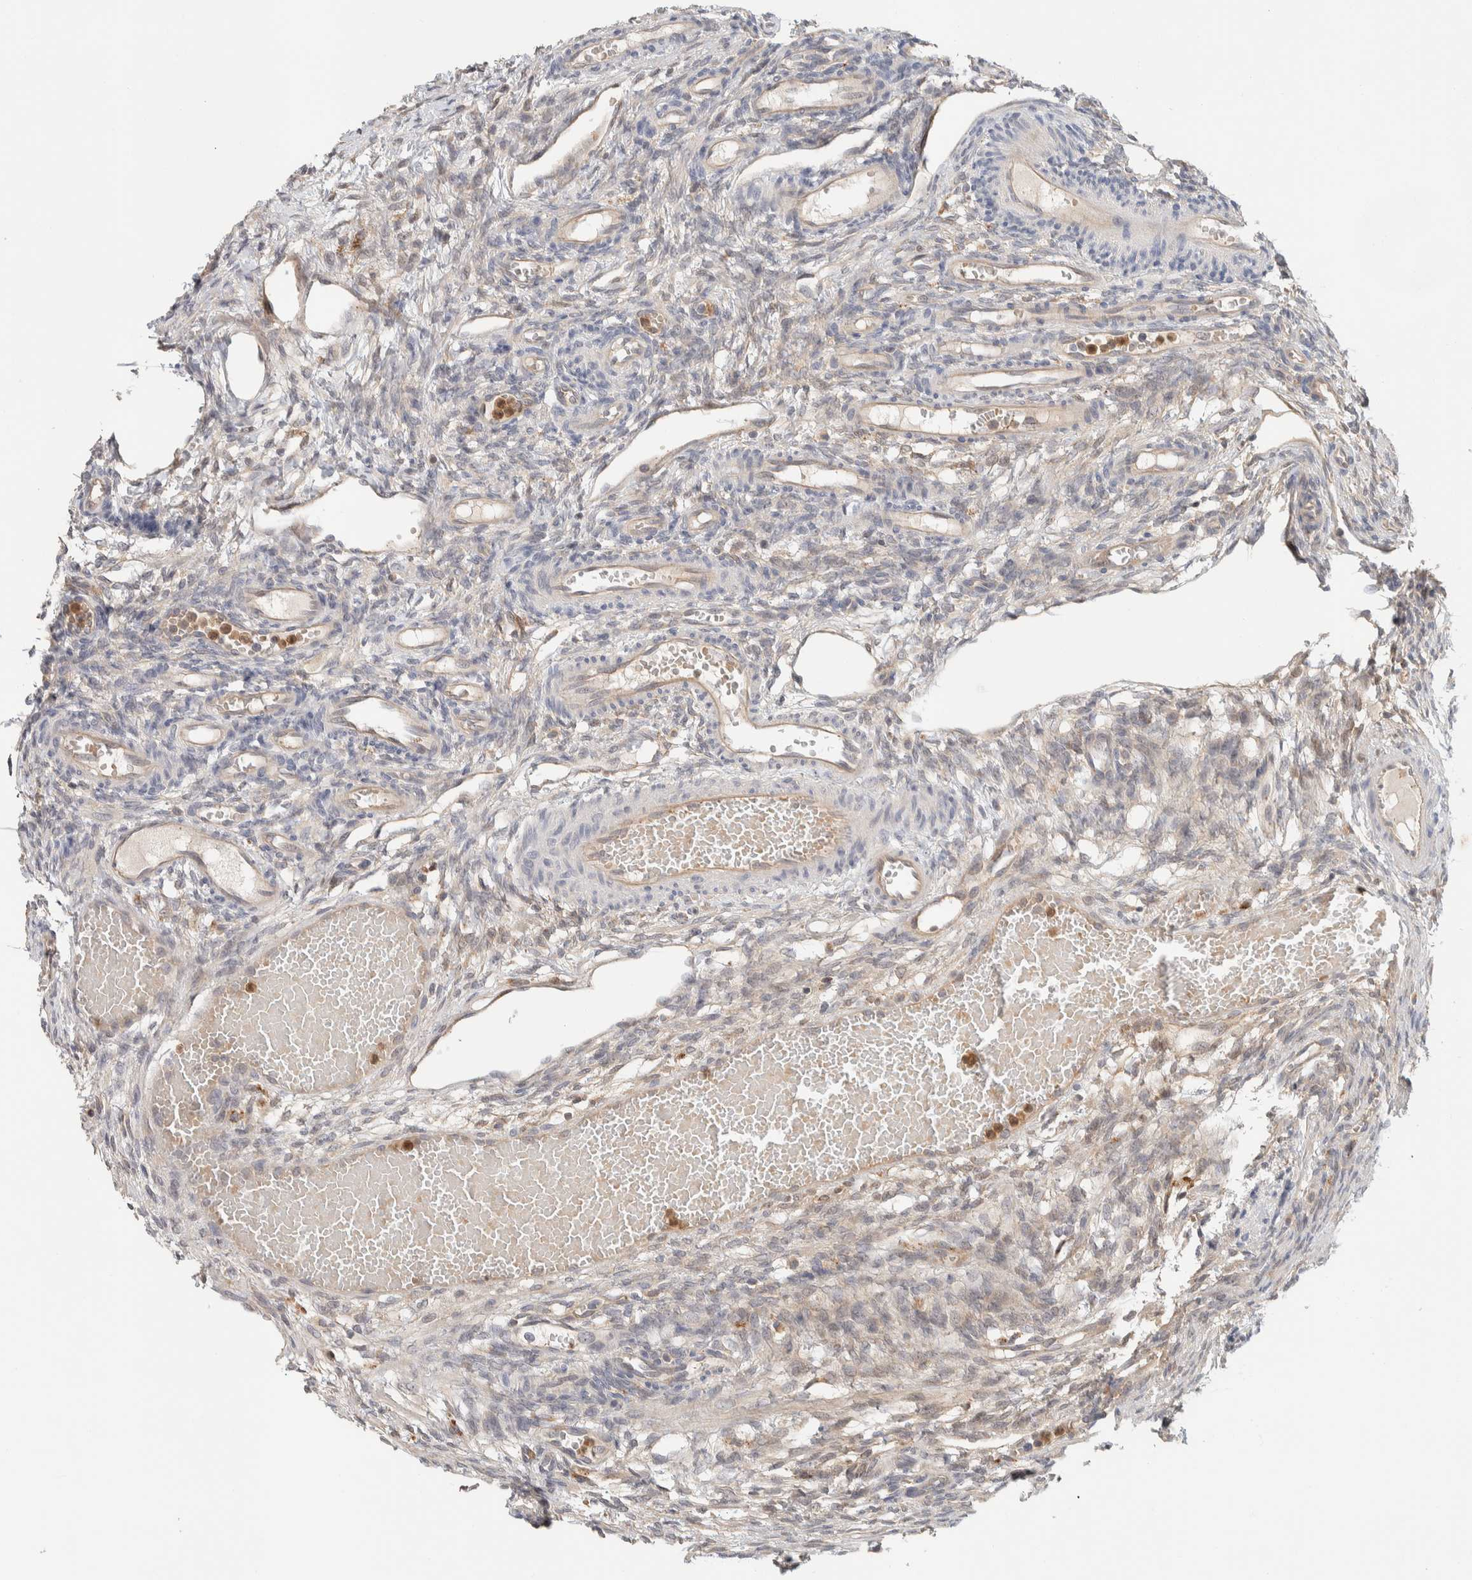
{"staining": {"intensity": "negative", "quantity": "none", "location": "none"}, "tissue": "ovary", "cell_type": "Ovarian stroma cells", "image_type": "normal", "snomed": [{"axis": "morphology", "description": "Normal tissue, NOS"}, {"axis": "topography", "description": "Ovary"}], "caption": "IHC of benign human ovary demonstrates no positivity in ovarian stroma cells. (DAB immunohistochemistry, high magnification).", "gene": "GCLM", "patient": {"sex": "female", "age": 33}}